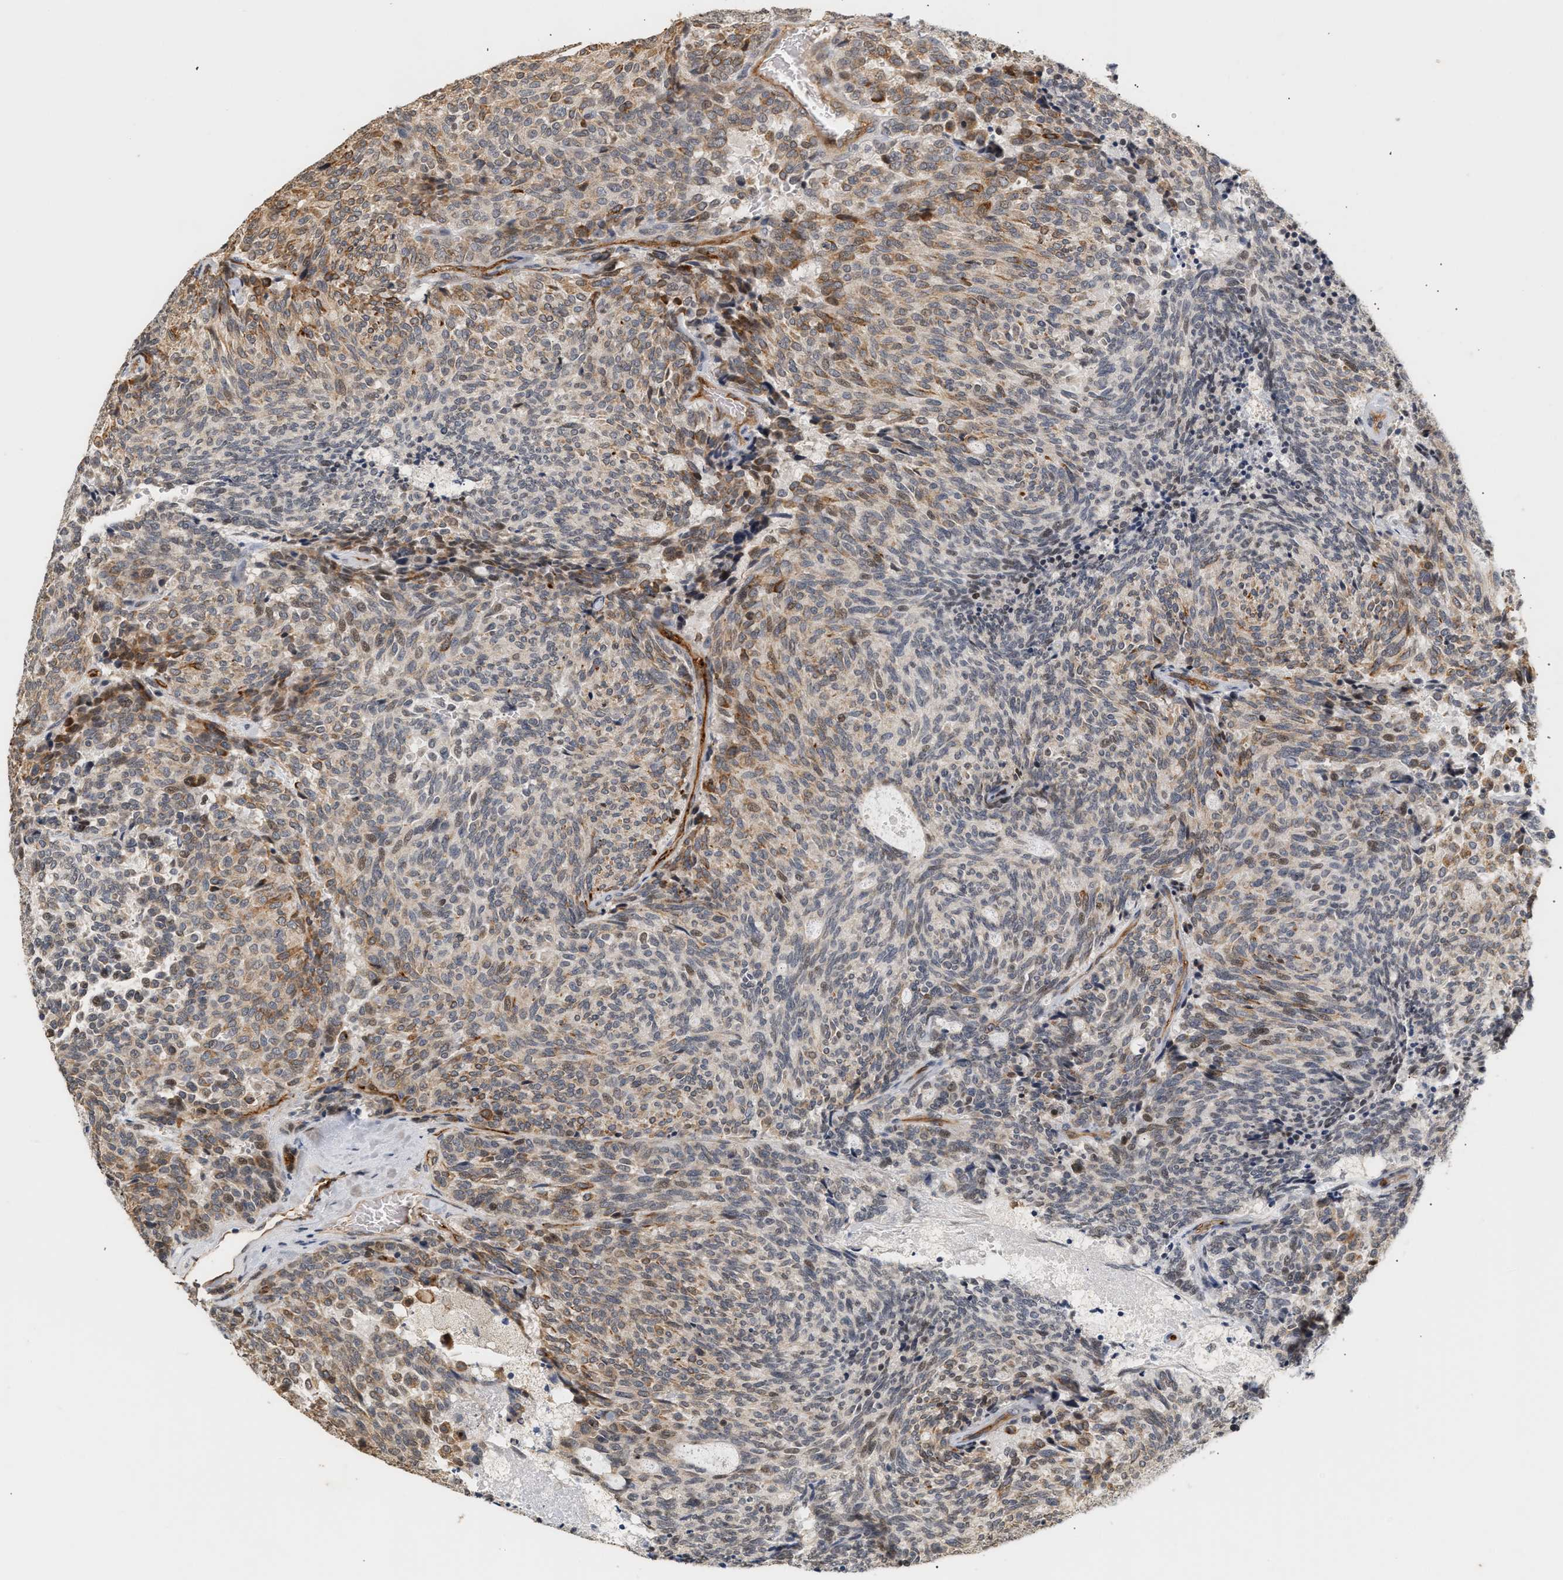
{"staining": {"intensity": "moderate", "quantity": "25%-75%", "location": "cytoplasmic/membranous"}, "tissue": "carcinoid", "cell_type": "Tumor cells", "image_type": "cancer", "snomed": [{"axis": "morphology", "description": "Carcinoid, malignant, NOS"}, {"axis": "topography", "description": "Pancreas"}], "caption": "Carcinoid was stained to show a protein in brown. There is medium levels of moderate cytoplasmic/membranous positivity in approximately 25%-75% of tumor cells.", "gene": "PLXND1", "patient": {"sex": "female", "age": 54}}